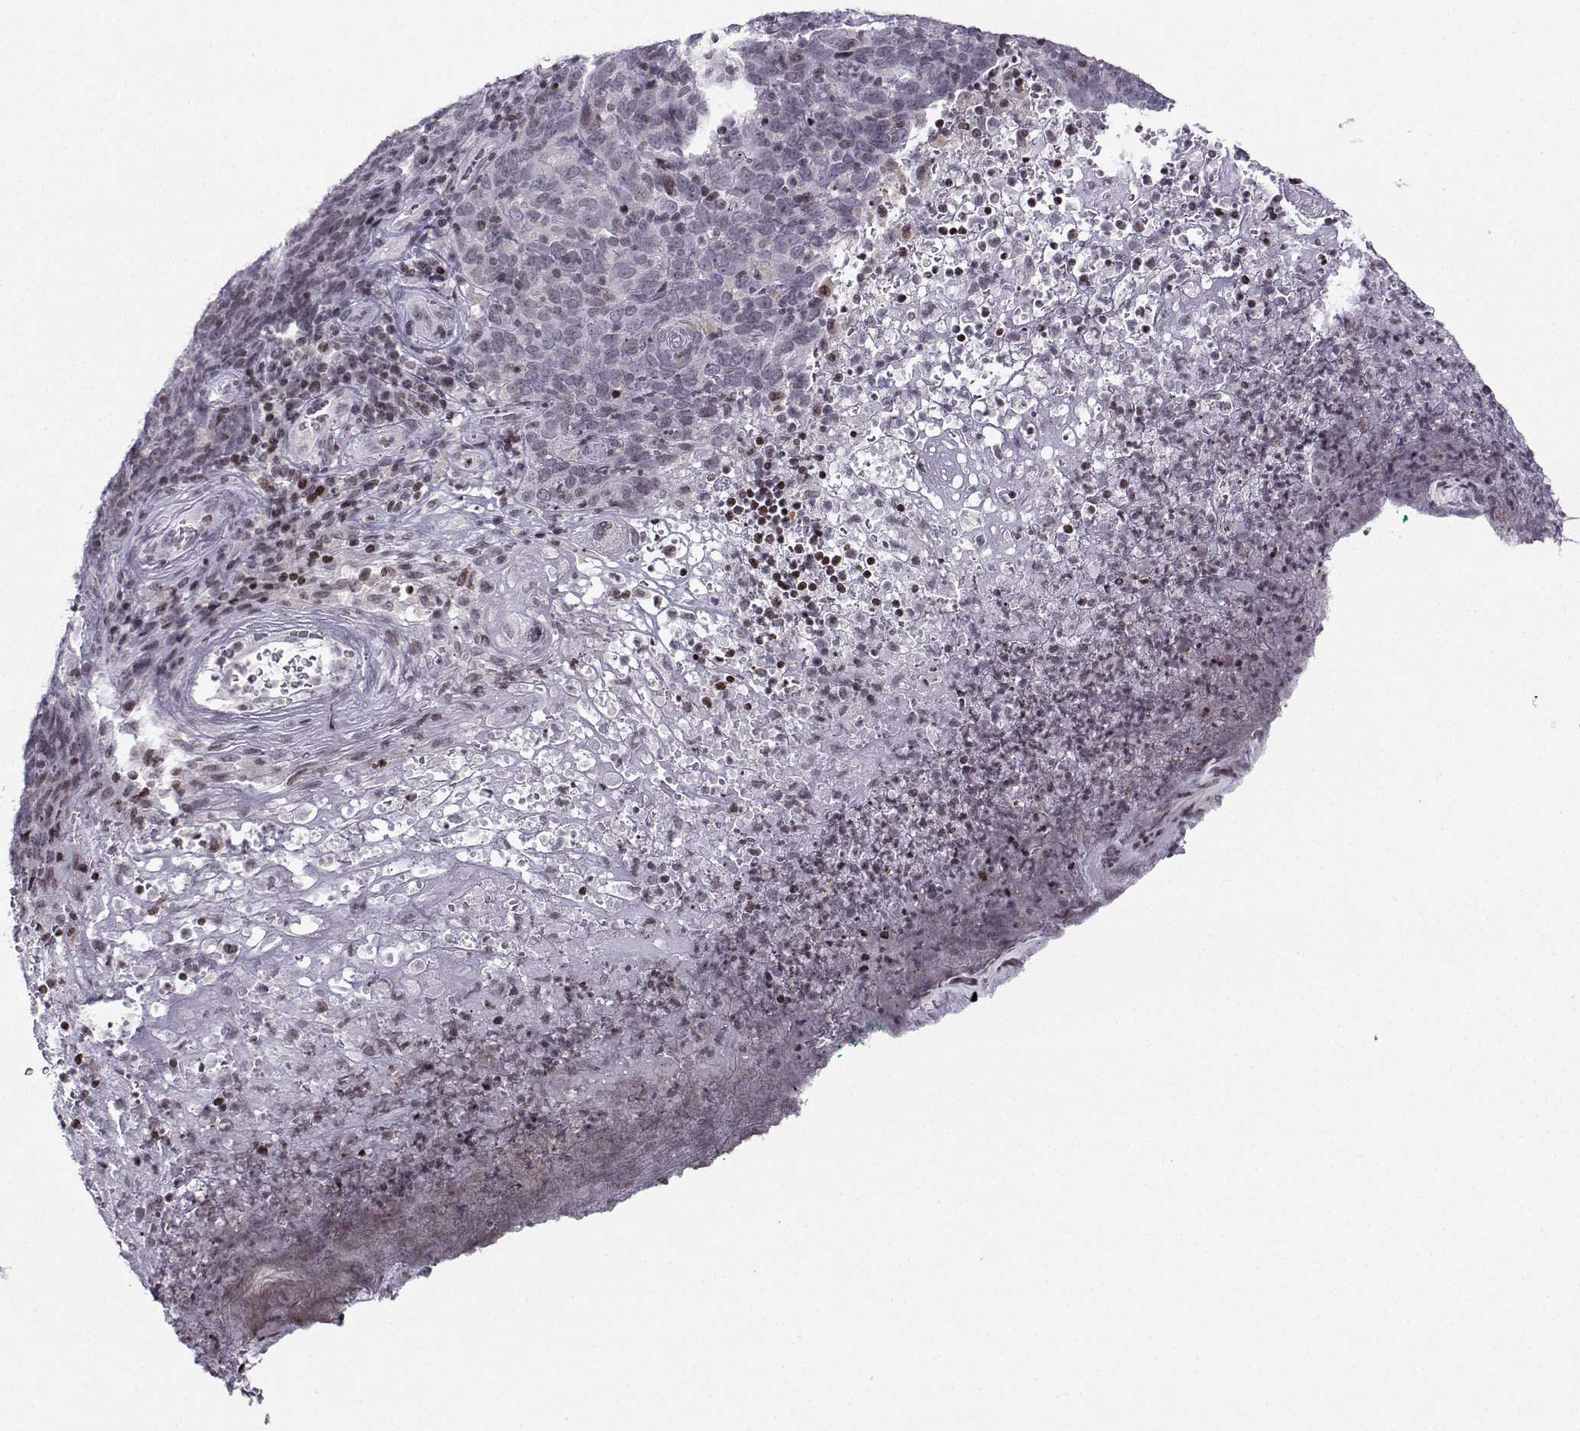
{"staining": {"intensity": "weak", "quantity": "<25%", "location": "nuclear"}, "tissue": "skin cancer", "cell_type": "Tumor cells", "image_type": "cancer", "snomed": [{"axis": "morphology", "description": "Squamous cell carcinoma, NOS"}, {"axis": "topography", "description": "Skin"}, {"axis": "topography", "description": "Anal"}], "caption": "Tumor cells show no significant expression in squamous cell carcinoma (skin). (Immunohistochemistry (ihc), brightfield microscopy, high magnification).", "gene": "ZNF19", "patient": {"sex": "female", "age": 51}}